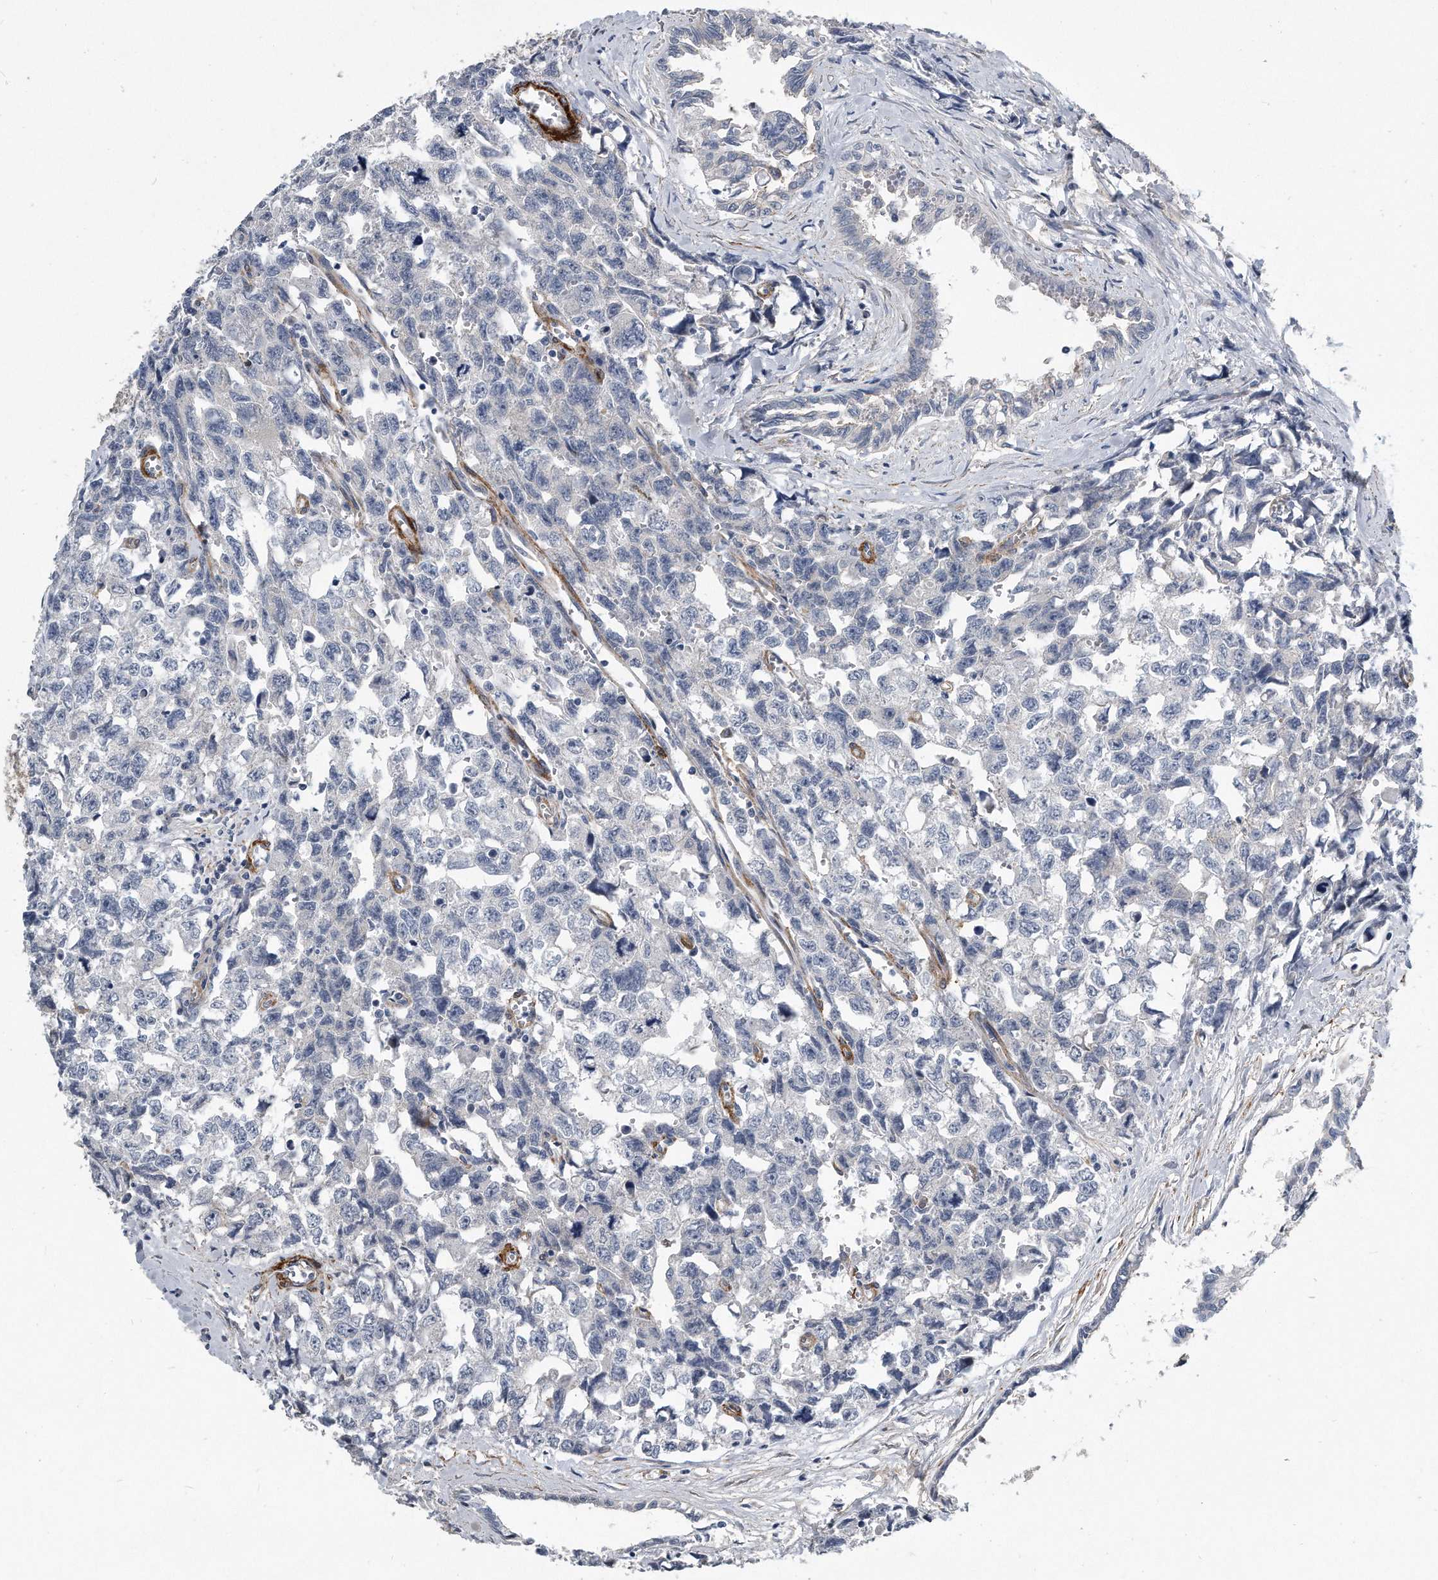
{"staining": {"intensity": "negative", "quantity": "none", "location": "none"}, "tissue": "testis cancer", "cell_type": "Tumor cells", "image_type": "cancer", "snomed": [{"axis": "morphology", "description": "Carcinoma, Embryonal, NOS"}, {"axis": "topography", "description": "Testis"}], "caption": "Immunohistochemistry (IHC) of human testis embryonal carcinoma displays no expression in tumor cells.", "gene": "EIF2B4", "patient": {"sex": "male", "age": 31}}